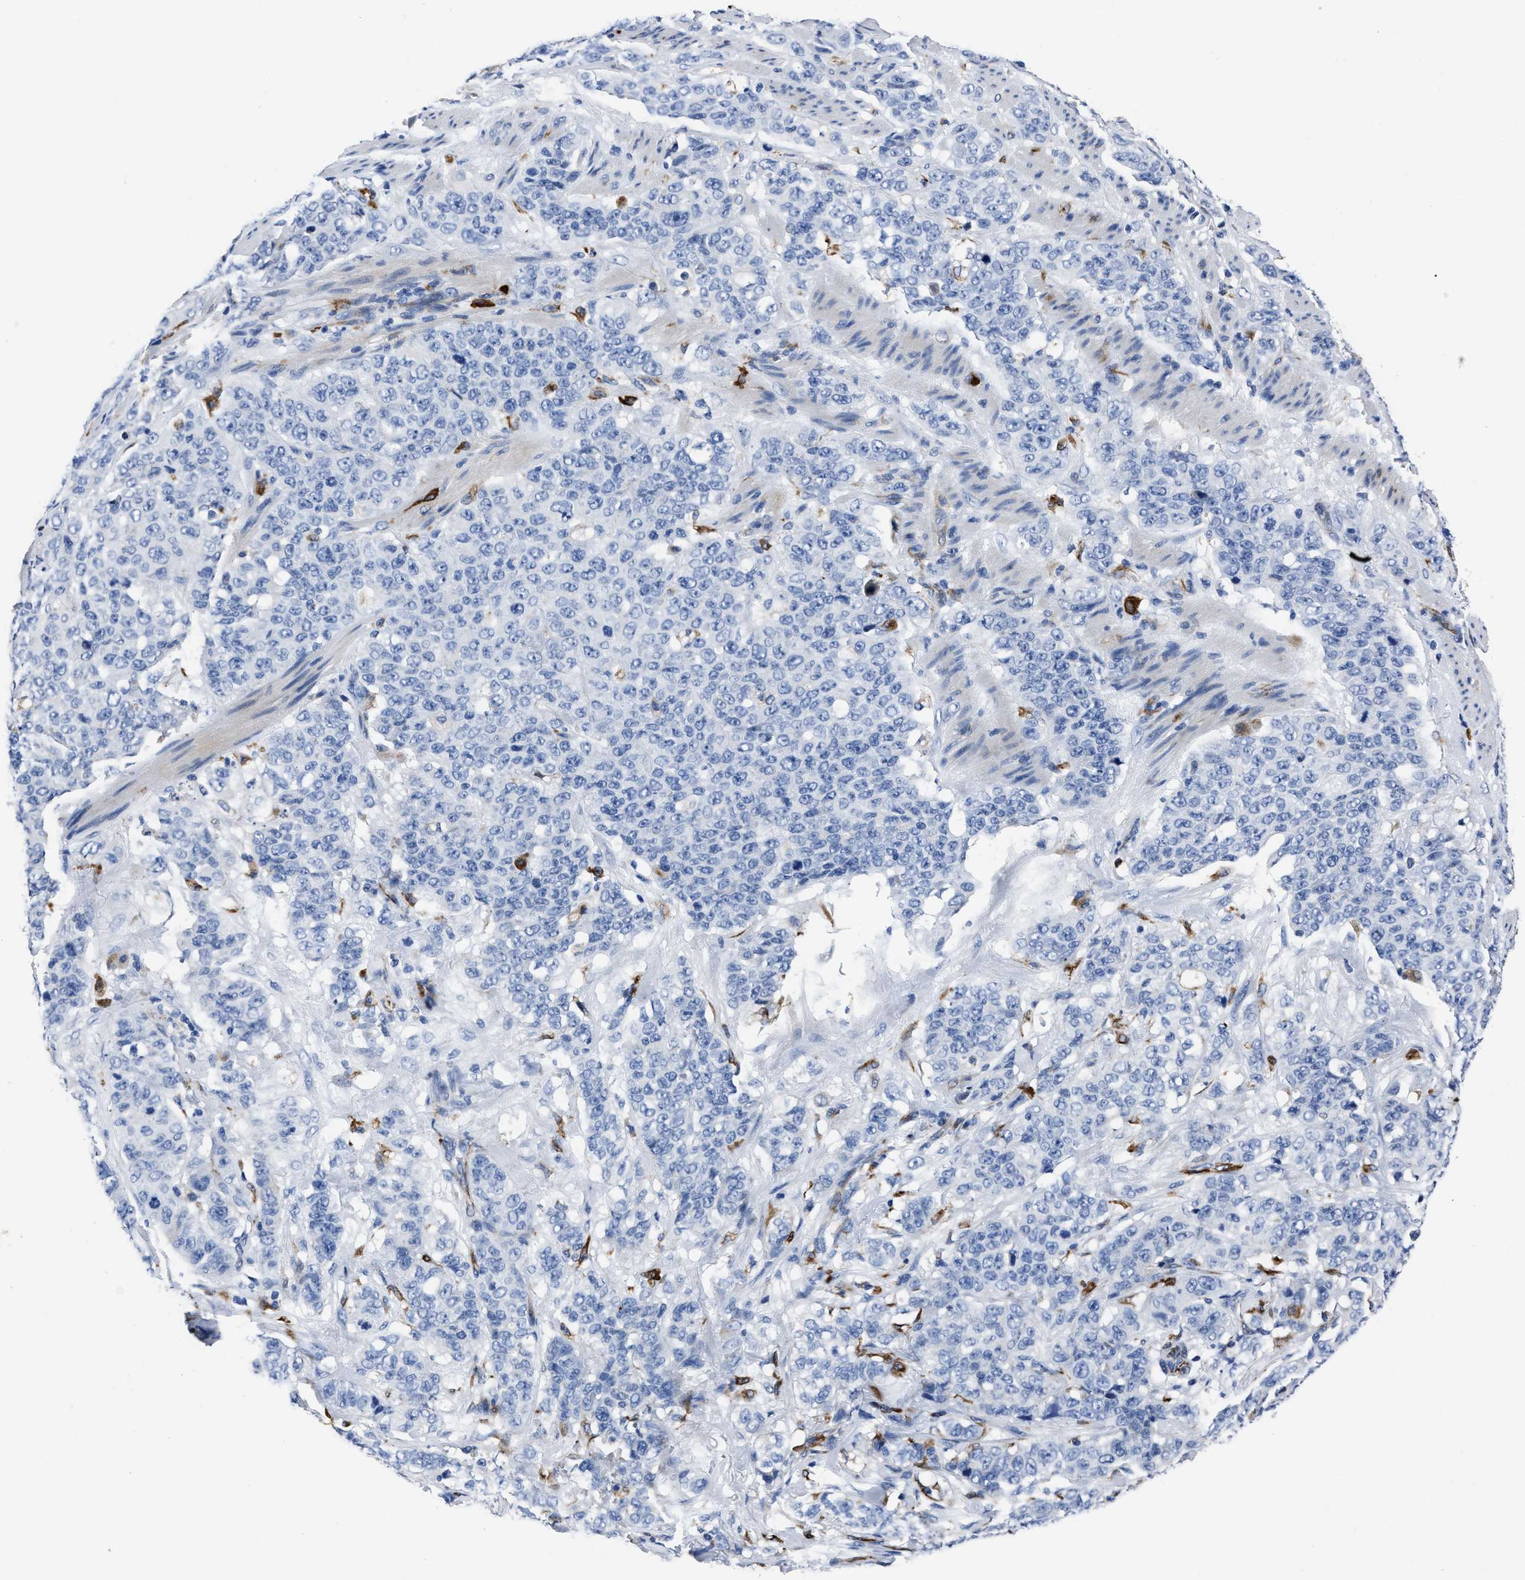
{"staining": {"intensity": "negative", "quantity": "none", "location": "none"}, "tissue": "stomach cancer", "cell_type": "Tumor cells", "image_type": "cancer", "snomed": [{"axis": "morphology", "description": "Adenocarcinoma, NOS"}, {"axis": "topography", "description": "Stomach"}], "caption": "IHC photomicrograph of neoplastic tissue: human adenocarcinoma (stomach) stained with DAB (3,3'-diaminobenzidine) shows no significant protein staining in tumor cells.", "gene": "OR10G3", "patient": {"sex": "male", "age": 48}}